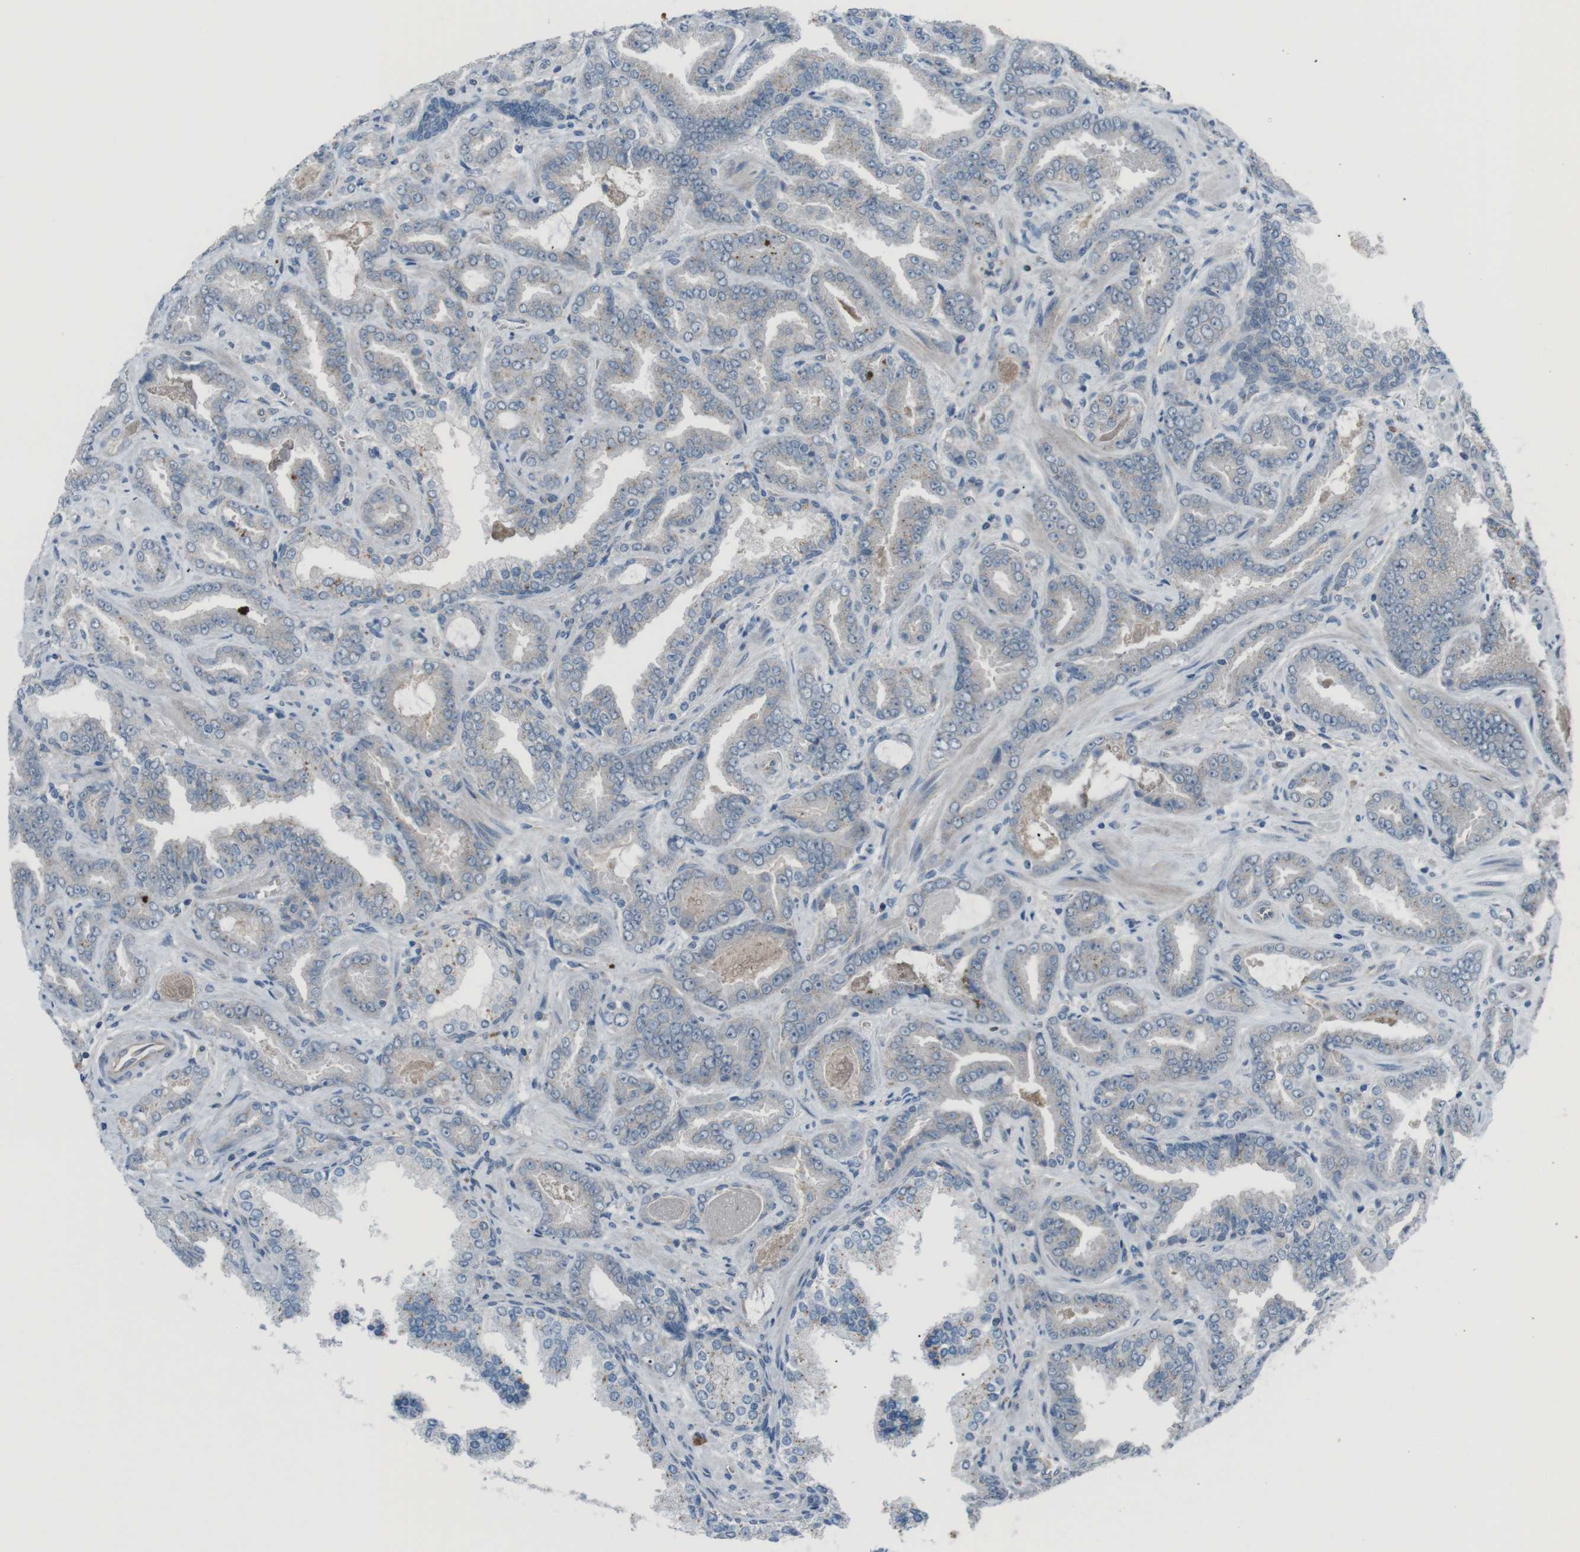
{"staining": {"intensity": "negative", "quantity": "none", "location": "none"}, "tissue": "prostate cancer", "cell_type": "Tumor cells", "image_type": "cancer", "snomed": [{"axis": "morphology", "description": "Adenocarcinoma, Low grade"}, {"axis": "topography", "description": "Prostate"}], "caption": "This is an immunohistochemistry image of adenocarcinoma (low-grade) (prostate). There is no staining in tumor cells.", "gene": "SPTA1", "patient": {"sex": "male", "age": 60}}